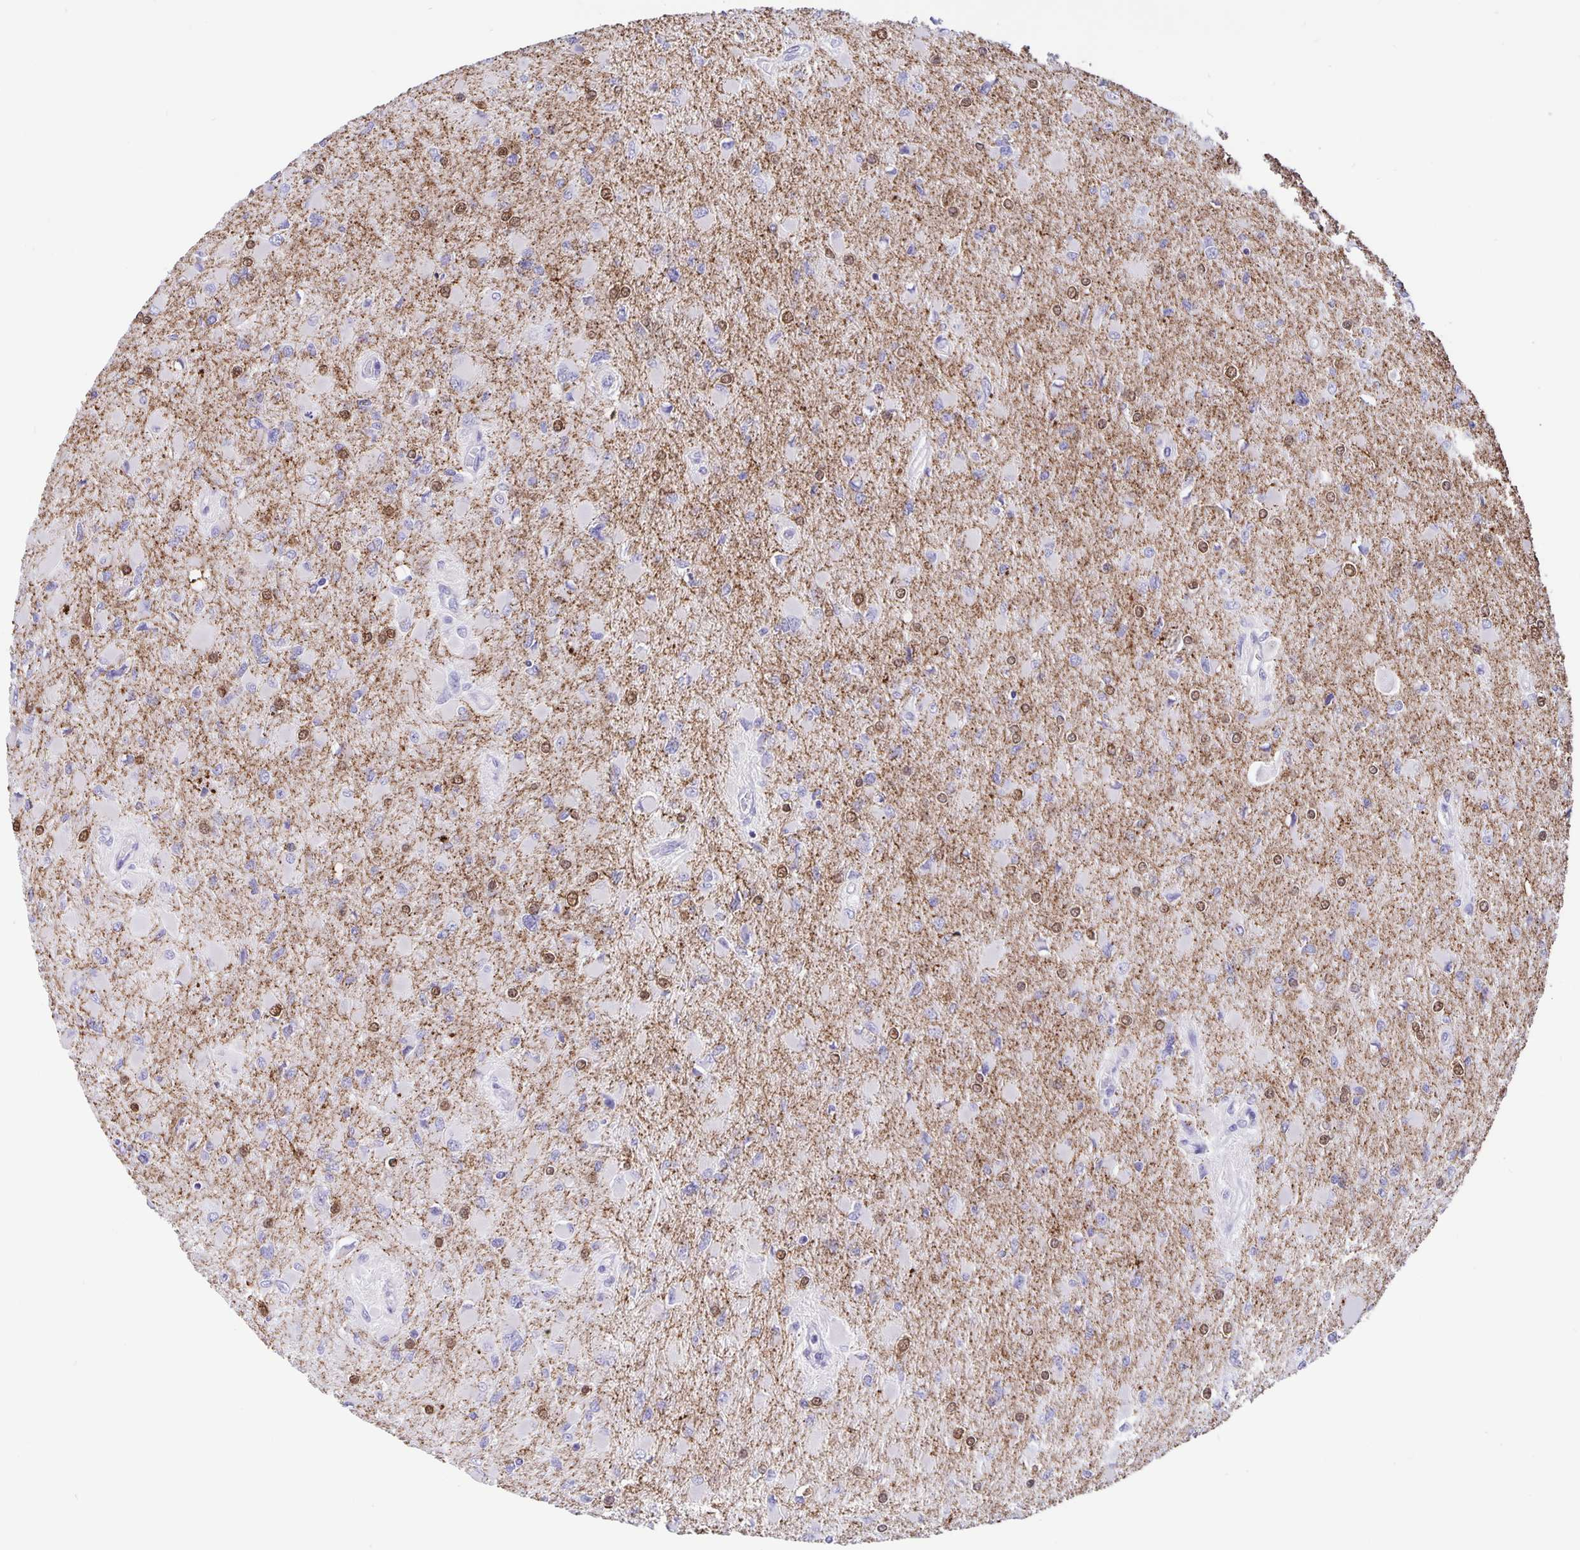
{"staining": {"intensity": "negative", "quantity": "none", "location": "none"}, "tissue": "glioma", "cell_type": "Tumor cells", "image_type": "cancer", "snomed": [{"axis": "morphology", "description": "Glioma, malignant, High grade"}, {"axis": "topography", "description": "Cerebral cortex"}], "caption": "The micrograph shows no significant expression in tumor cells of glioma.", "gene": "ERMN", "patient": {"sex": "female", "age": 36}}